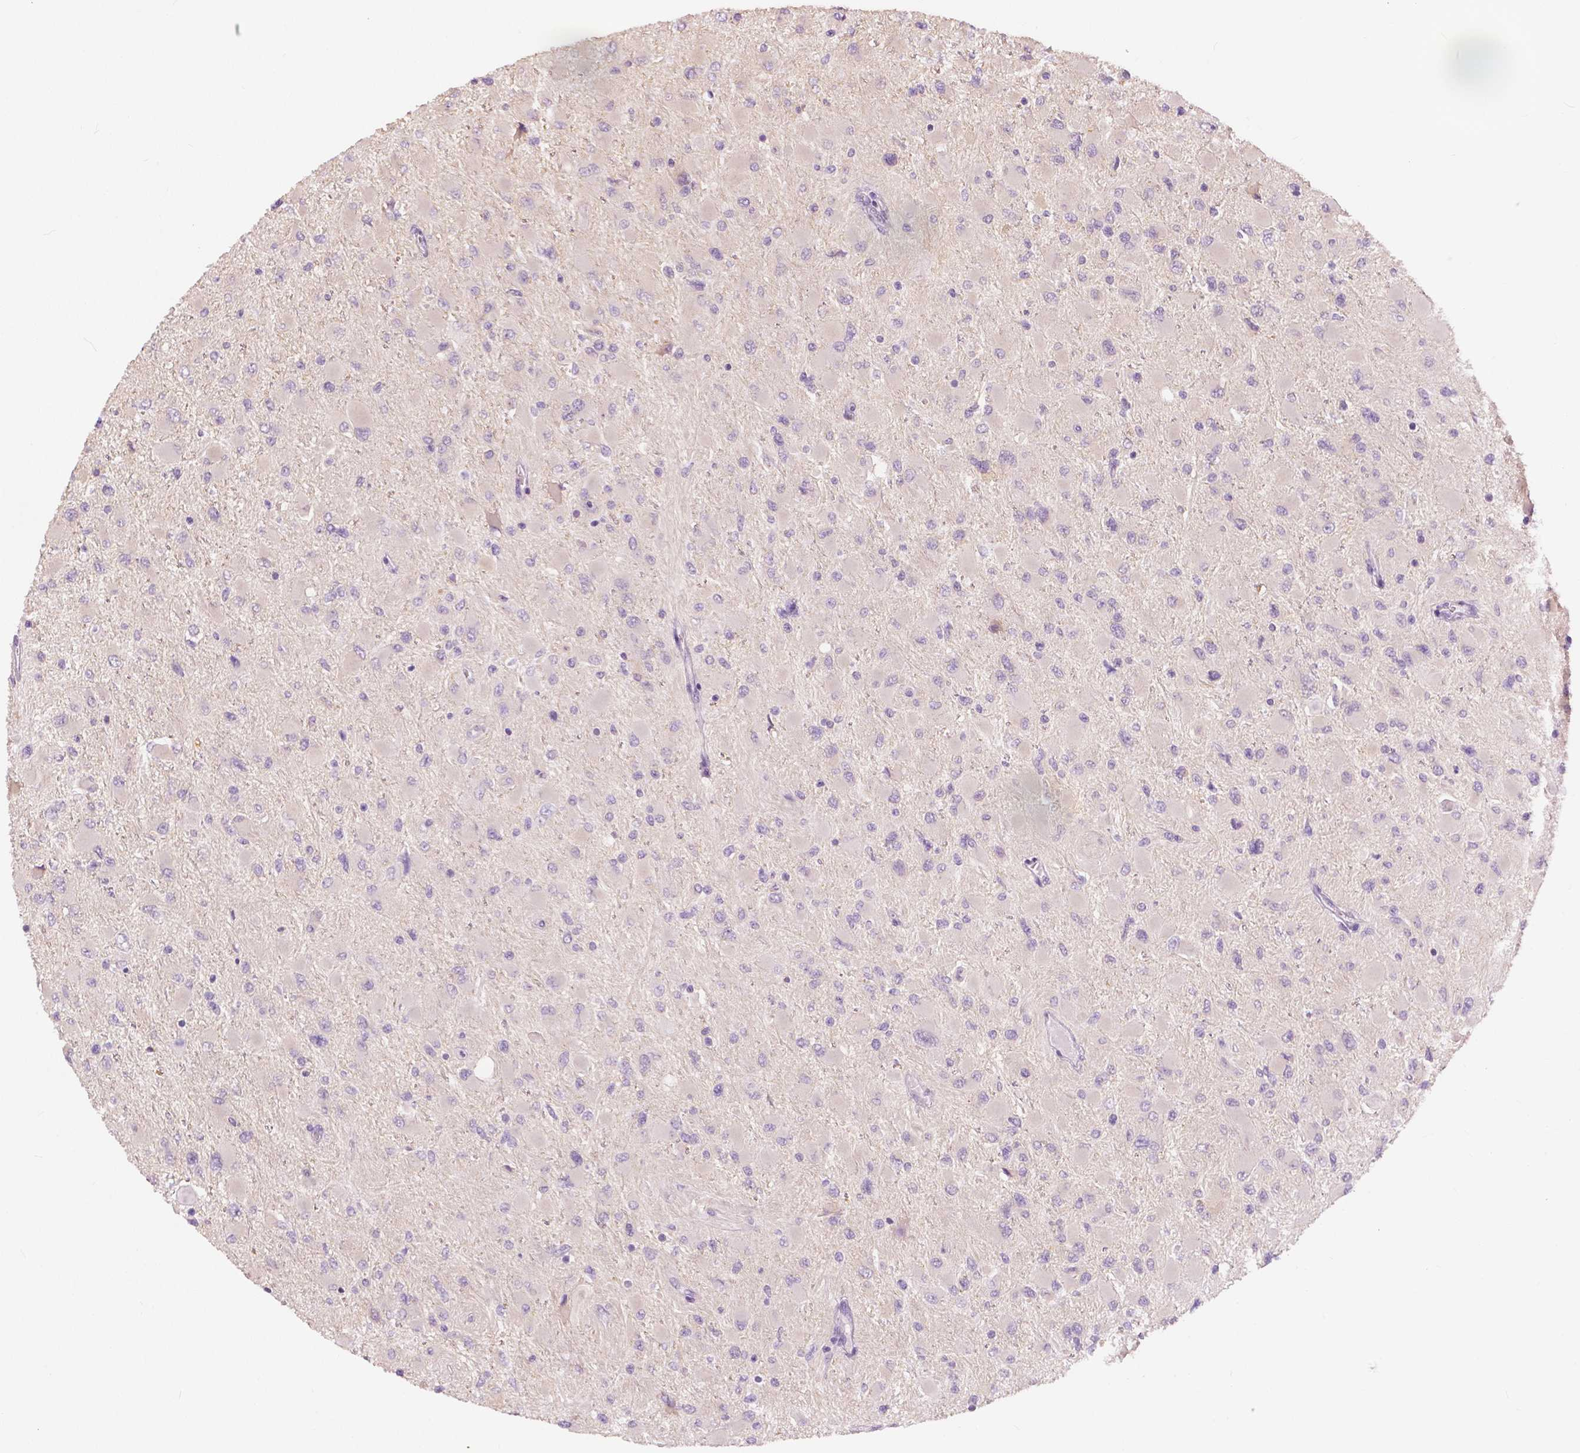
{"staining": {"intensity": "negative", "quantity": "none", "location": "none"}, "tissue": "glioma", "cell_type": "Tumor cells", "image_type": "cancer", "snomed": [{"axis": "morphology", "description": "Glioma, malignant, High grade"}, {"axis": "topography", "description": "Cerebral cortex"}], "caption": "IHC micrograph of malignant glioma (high-grade) stained for a protein (brown), which displays no expression in tumor cells. (DAB IHC with hematoxylin counter stain).", "gene": "SLC24A1", "patient": {"sex": "female", "age": 36}}